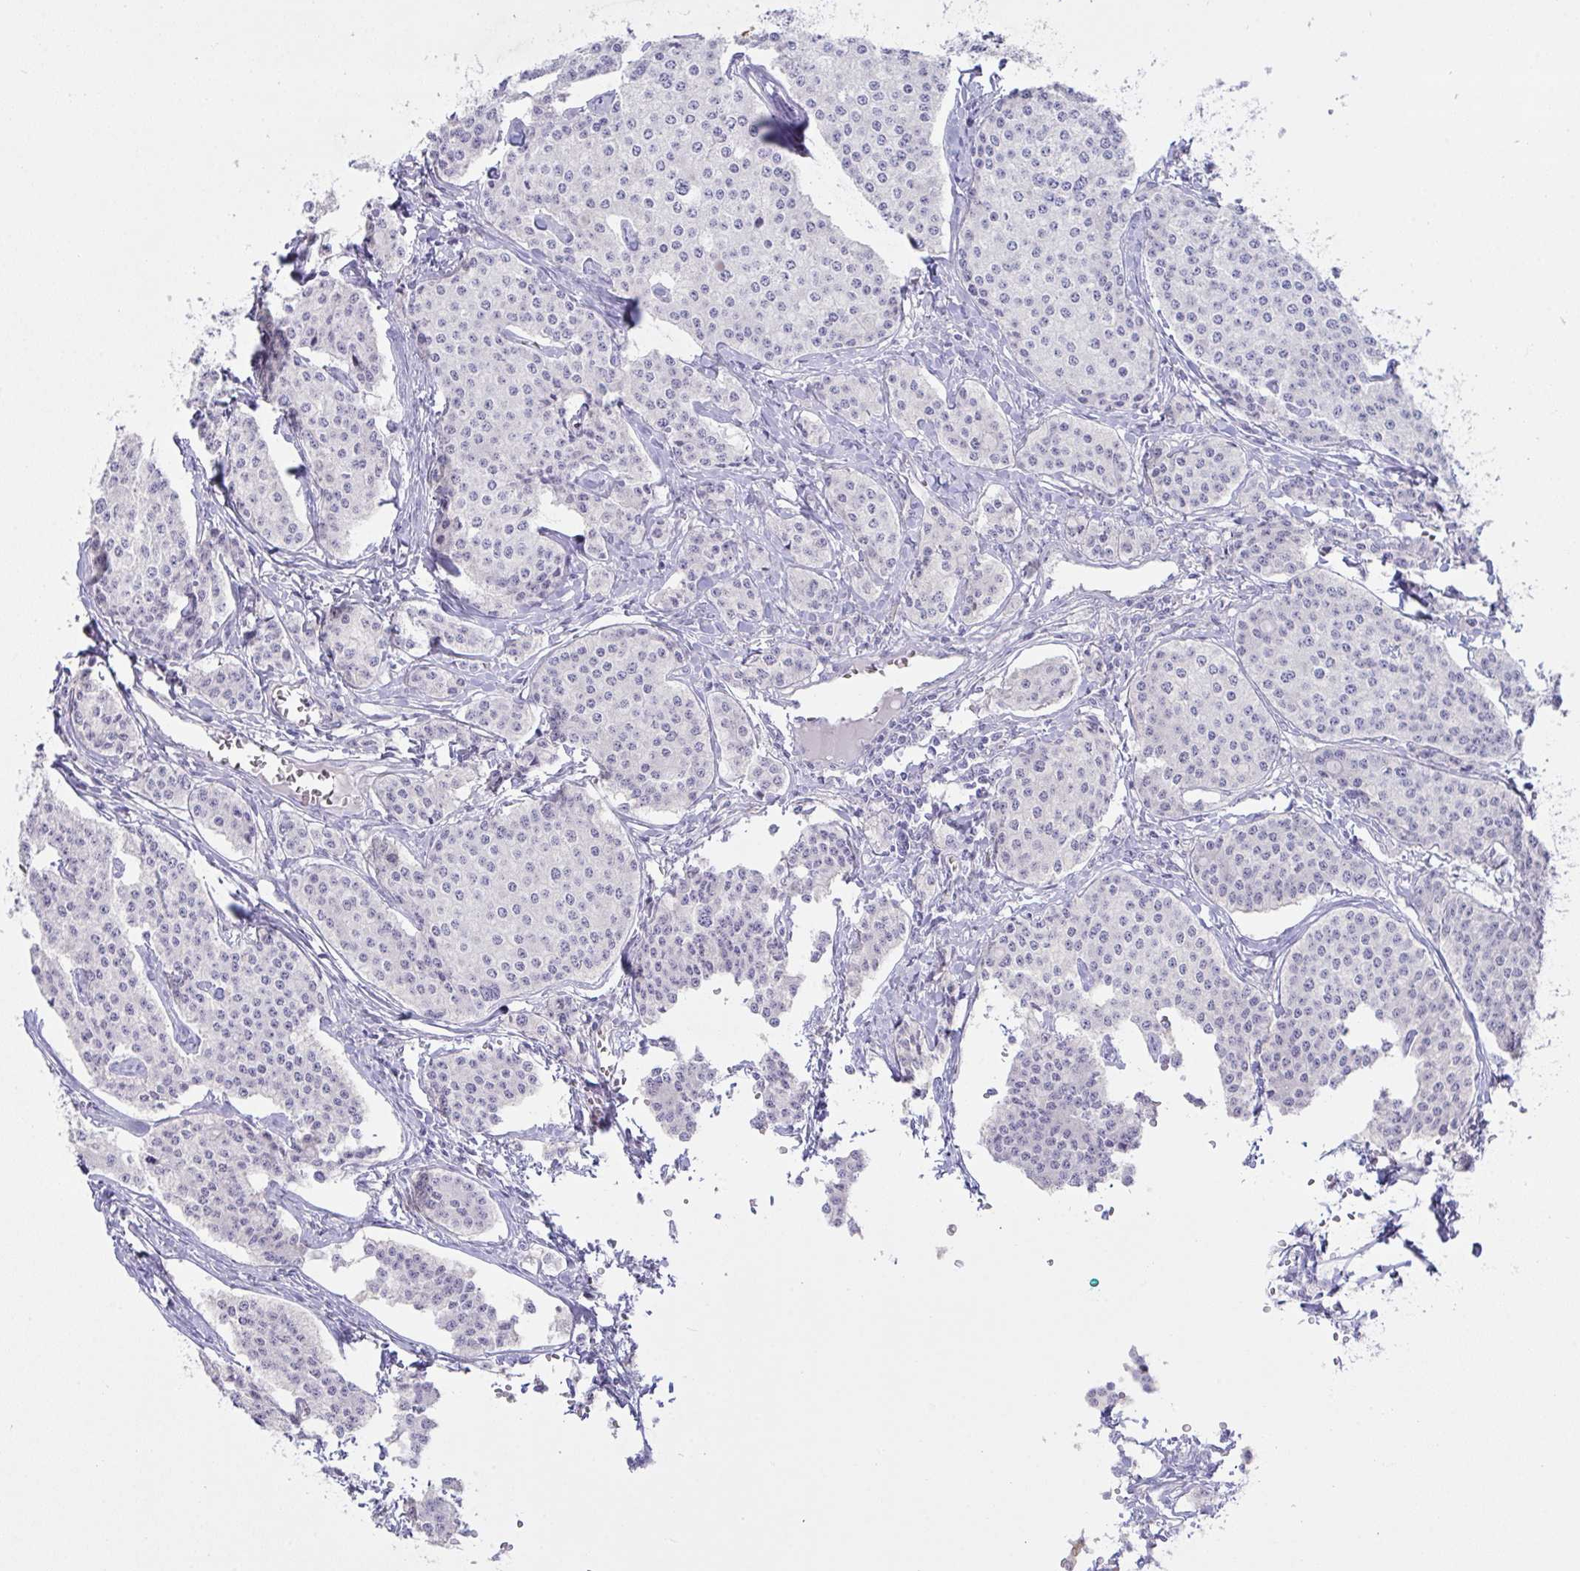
{"staining": {"intensity": "negative", "quantity": "none", "location": "none"}, "tissue": "carcinoid", "cell_type": "Tumor cells", "image_type": "cancer", "snomed": [{"axis": "morphology", "description": "Carcinoid, malignant, NOS"}, {"axis": "topography", "description": "Small intestine"}], "caption": "Tumor cells show no significant protein positivity in carcinoid.", "gene": "FAM86B1", "patient": {"sex": "female", "age": 64}}